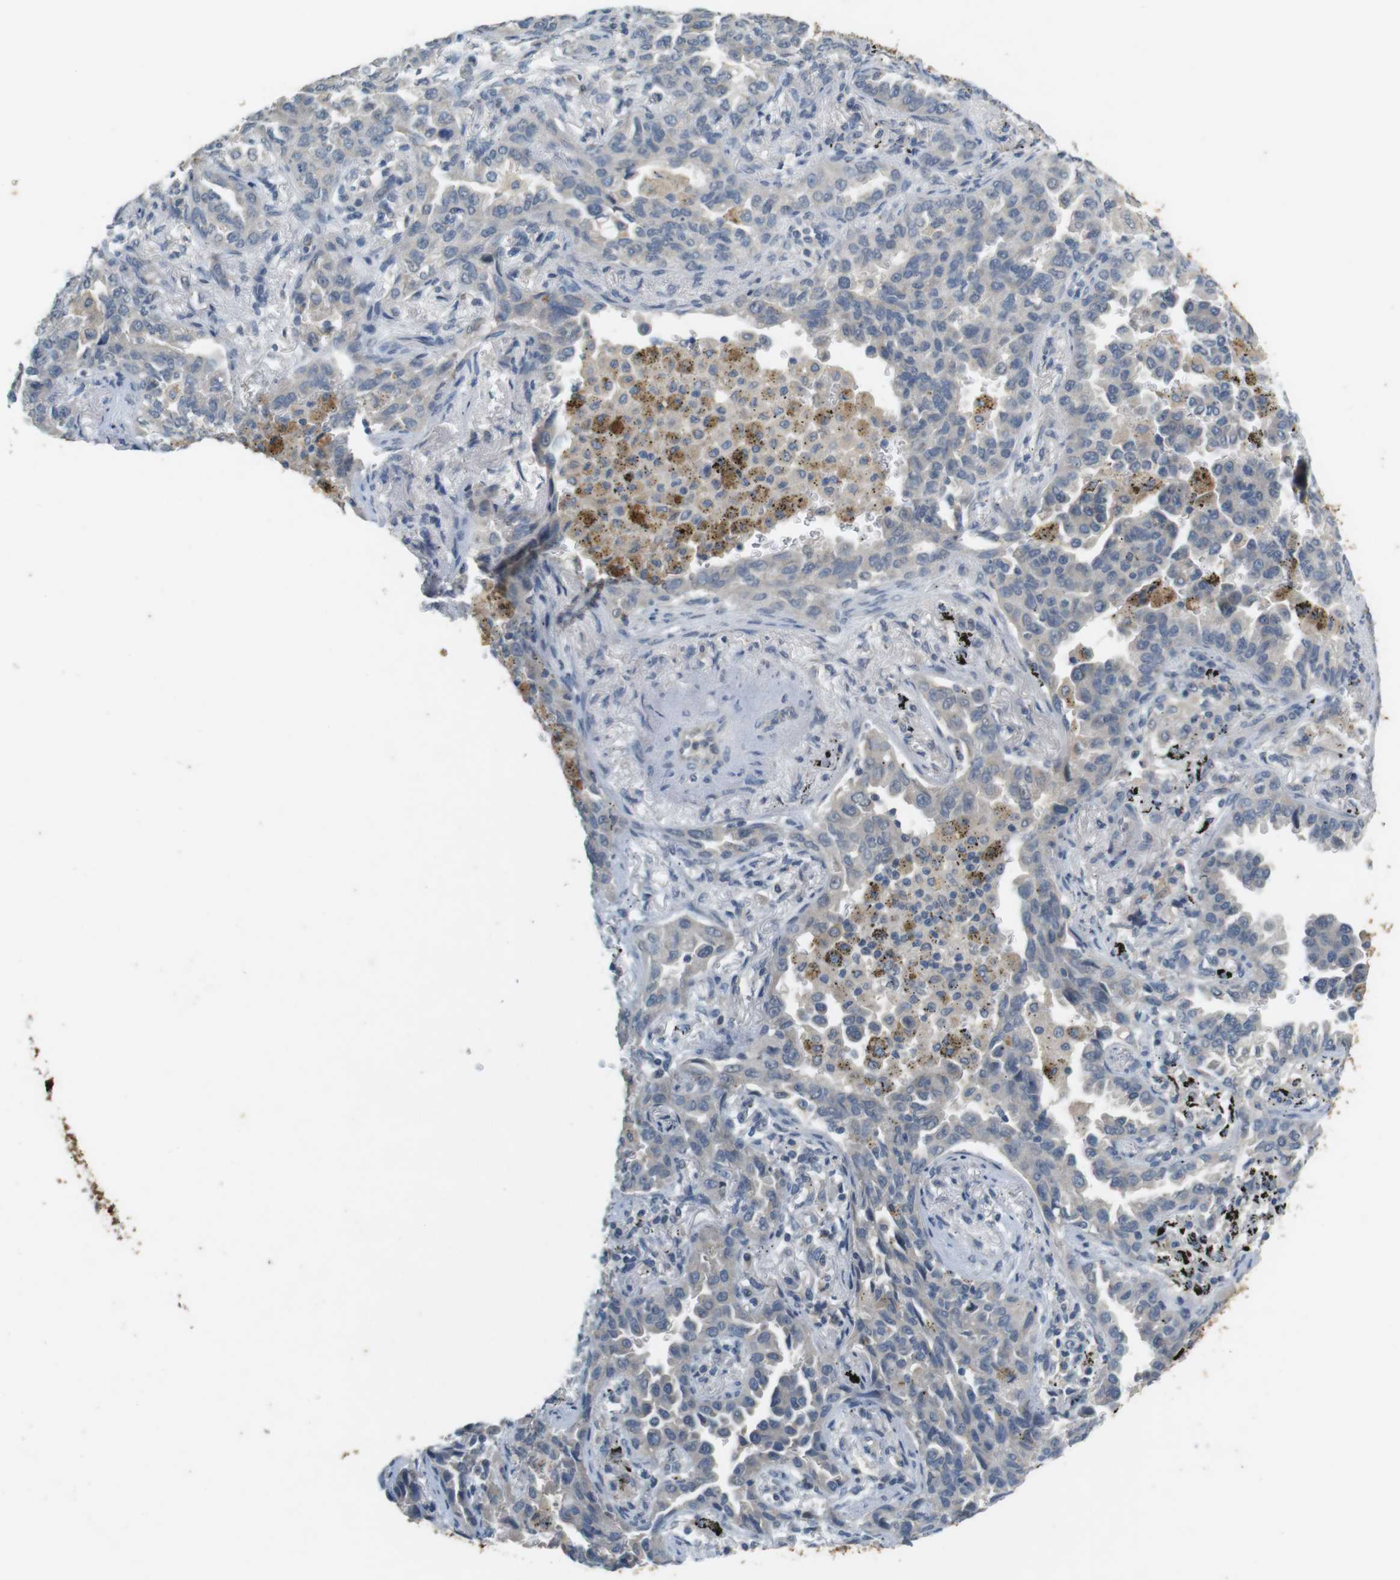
{"staining": {"intensity": "weak", "quantity": ">75%", "location": "cytoplasmic/membranous"}, "tissue": "lung cancer", "cell_type": "Tumor cells", "image_type": "cancer", "snomed": [{"axis": "morphology", "description": "Normal tissue, NOS"}, {"axis": "morphology", "description": "Adenocarcinoma, NOS"}, {"axis": "topography", "description": "Lung"}], "caption": "Immunohistochemical staining of human lung cancer demonstrates weak cytoplasmic/membranous protein staining in about >75% of tumor cells.", "gene": "MUC5B", "patient": {"sex": "male", "age": 59}}